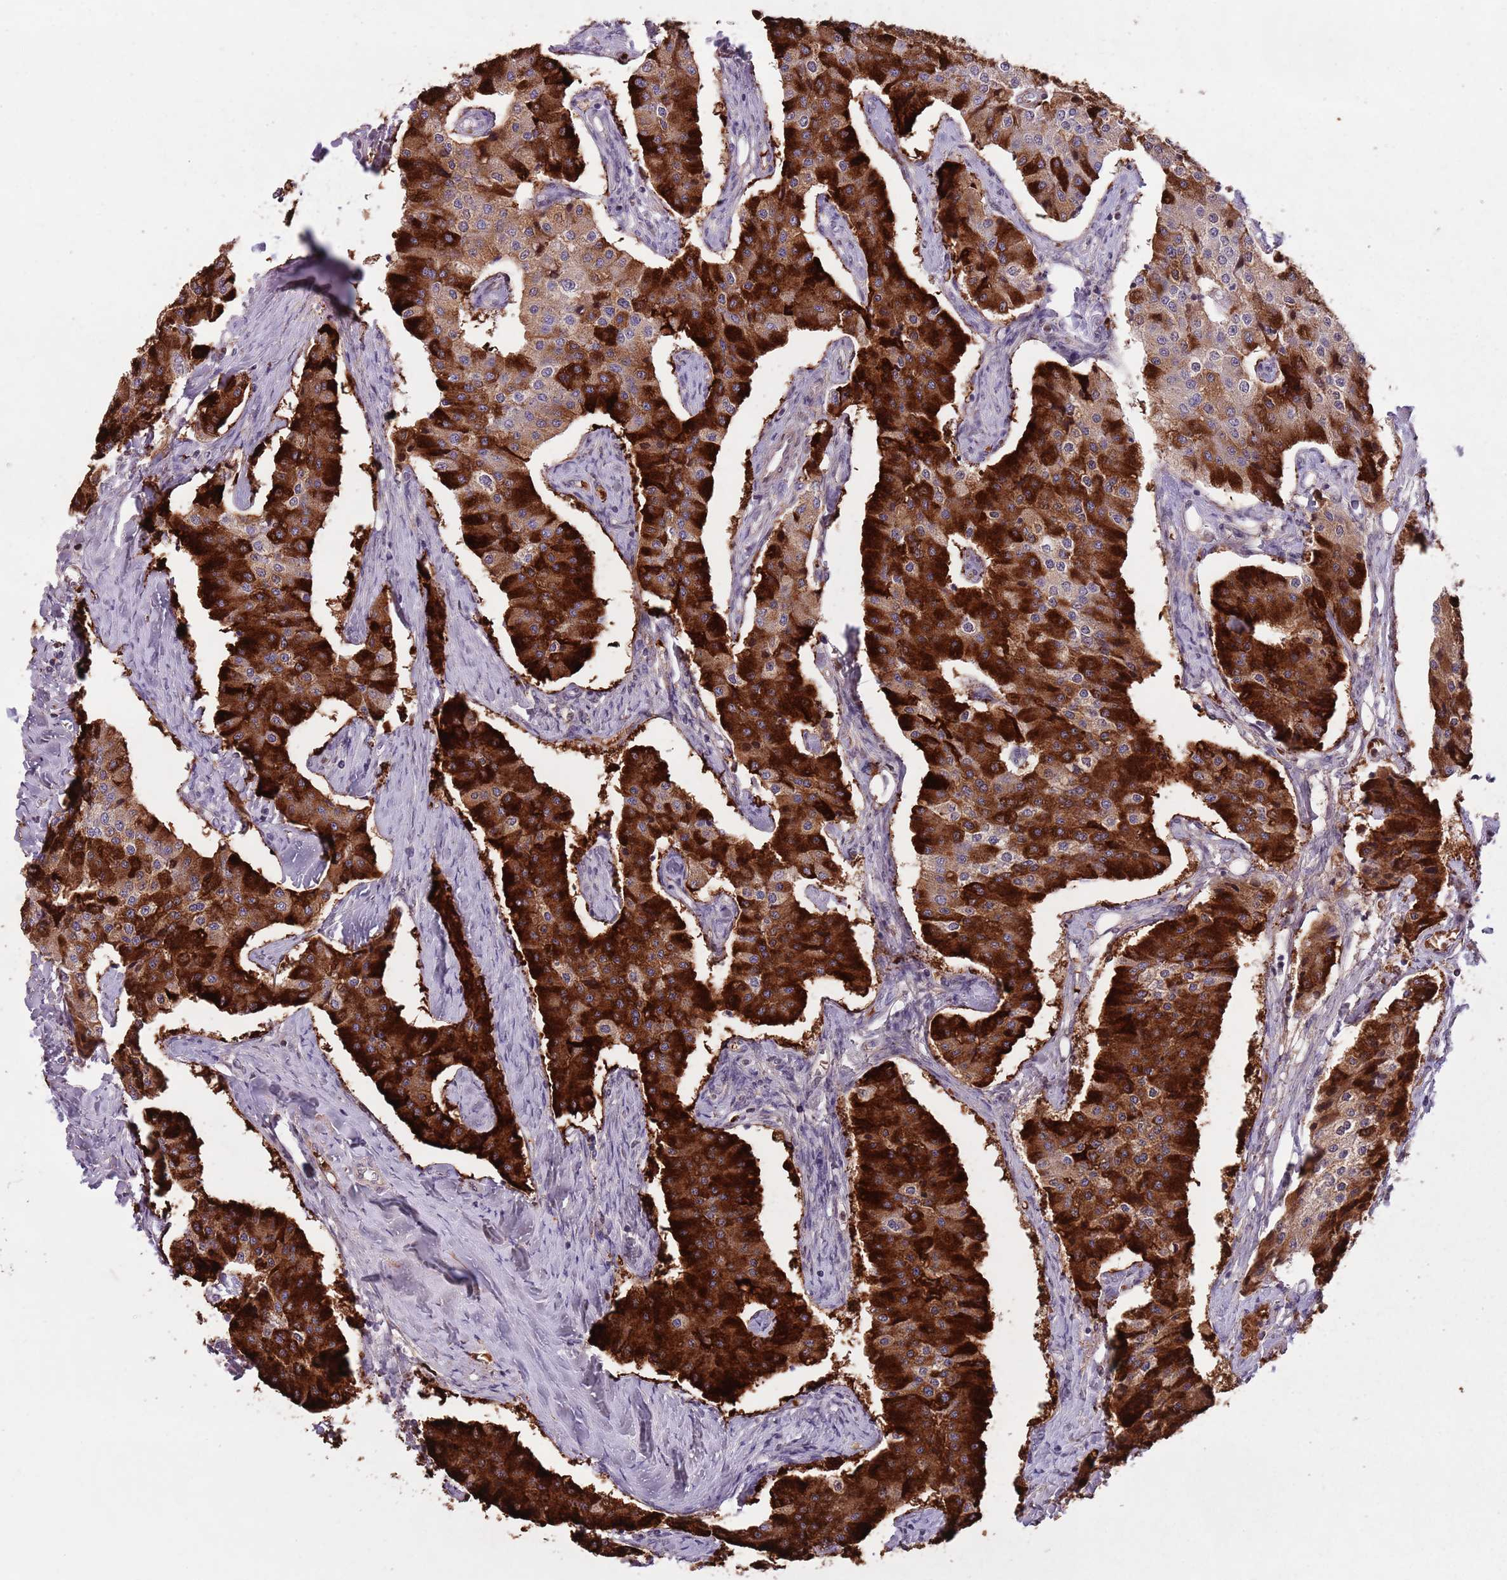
{"staining": {"intensity": "strong", "quantity": ">75%", "location": "cytoplasmic/membranous"}, "tissue": "carcinoid", "cell_type": "Tumor cells", "image_type": "cancer", "snomed": [{"axis": "morphology", "description": "Carcinoid, malignant, NOS"}, {"axis": "topography", "description": "Colon"}], "caption": "Carcinoid tissue reveals strong cytoplasmic/membranous positivity in approximately >75% of tumor cells The staining was performed using DAB to visualize the protein expression in brown, while the nuclei were stained in blue with hematoxylin (Magnification: 20x).", "gene": "ADCY7", "patient": {"sex": "female", "age": 52}}